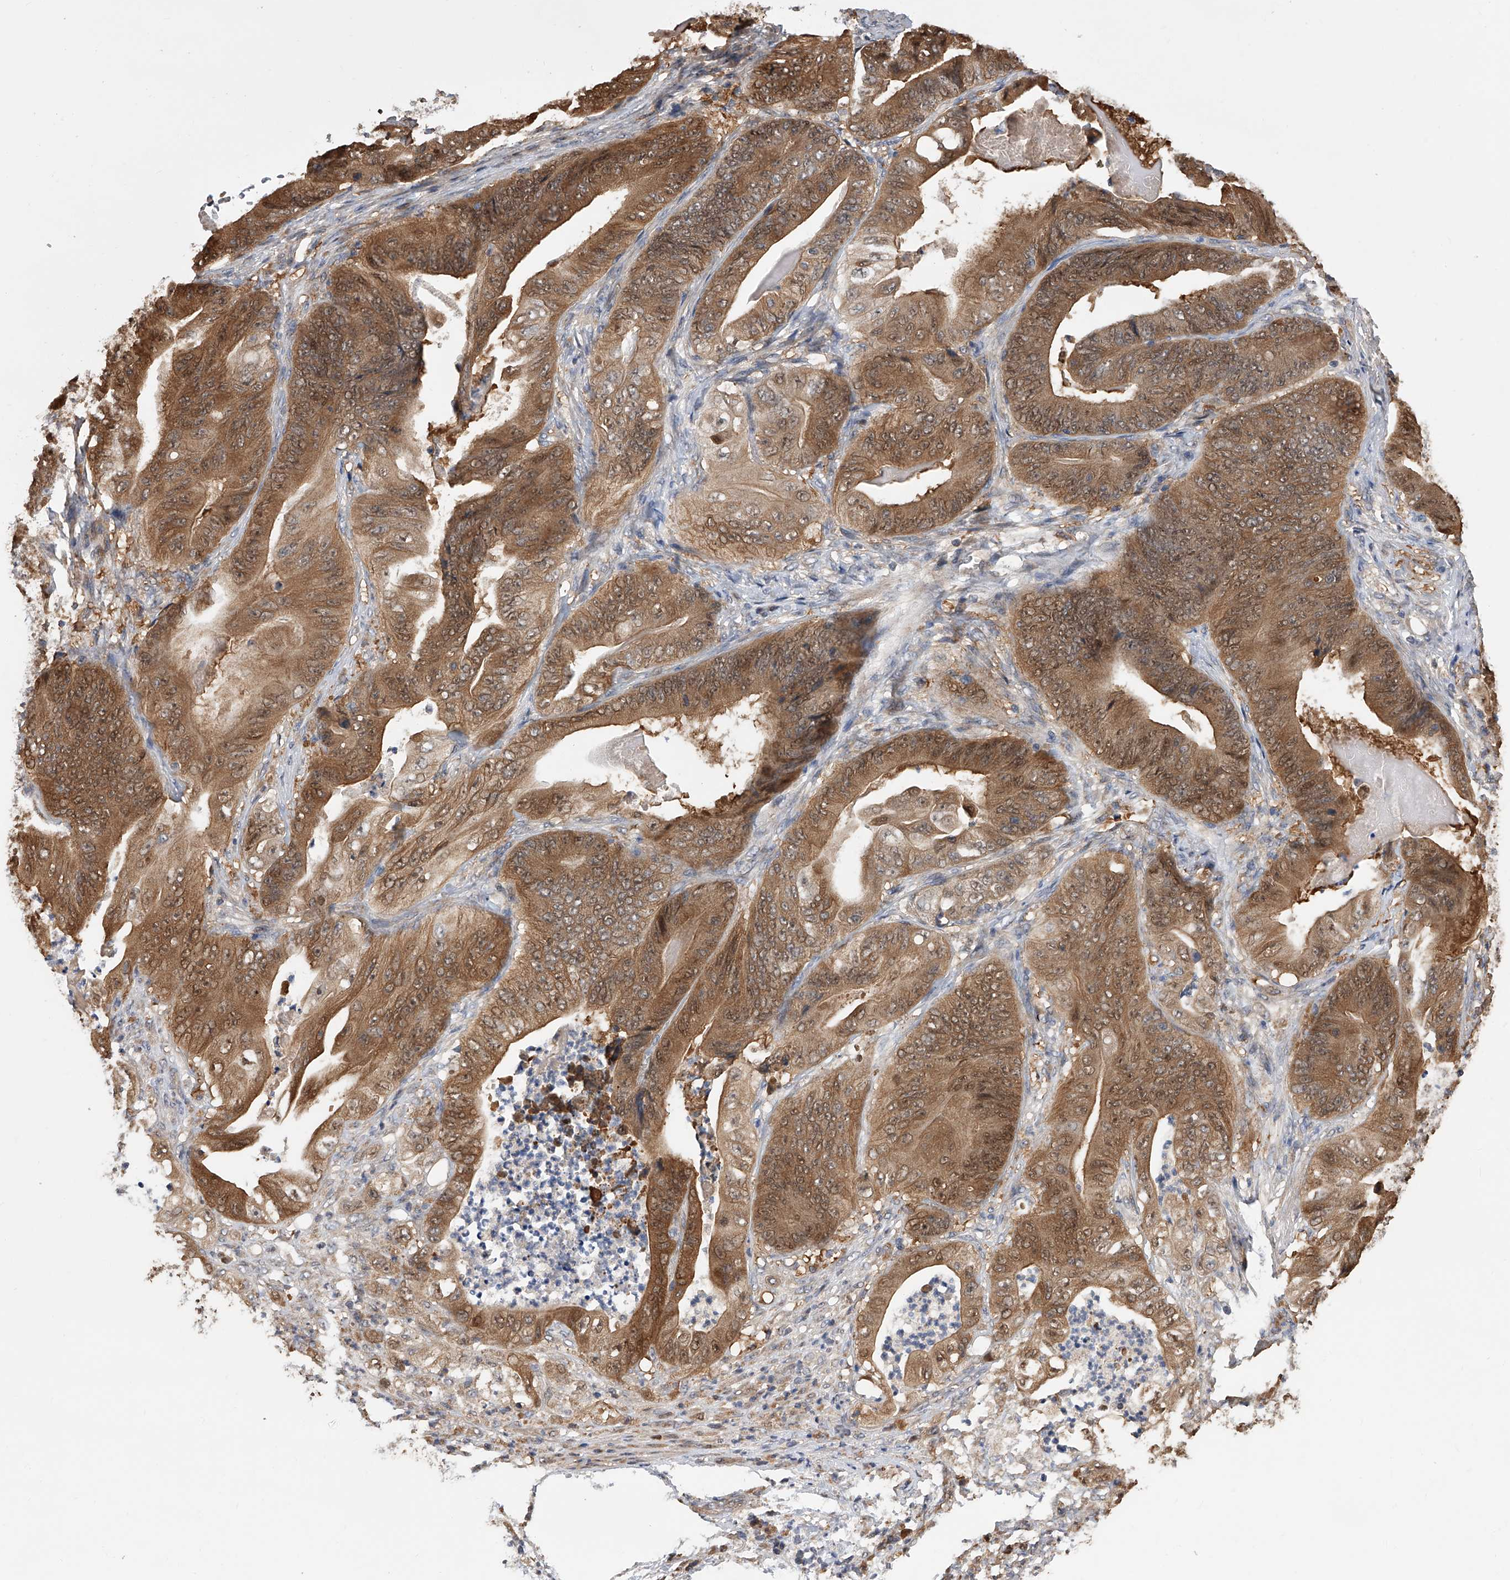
{"staining": {"intensity": "moderate", "quantity": ">75%", "location": "cytoplasmic/membranous,nuclear"}, "tissue": "stomach cancer", "cell_type": "Tumor cells", "image_type": "cancer", "snomed": [{"axis": "morphology", "description": "Adenocarcinoma, NOS"}, {"axis": "topography", "description": "Stomach"}], "caption": "An immunohistochemistry histopathology image of neoplastic tissue is shown. Protein staining in brown shows moderate cytoplasmic/membranous and nuclear positivity in adenocarcinoma (stomach) within tumor cells. The staining was performed using DAB (3,3'-diaminobenzidine), with brown indicating positive protein expression. Nuclei are stained blue with hematoxylin.", "gene": "GMDS", "patient": {"sex": "female", "age": 73}}